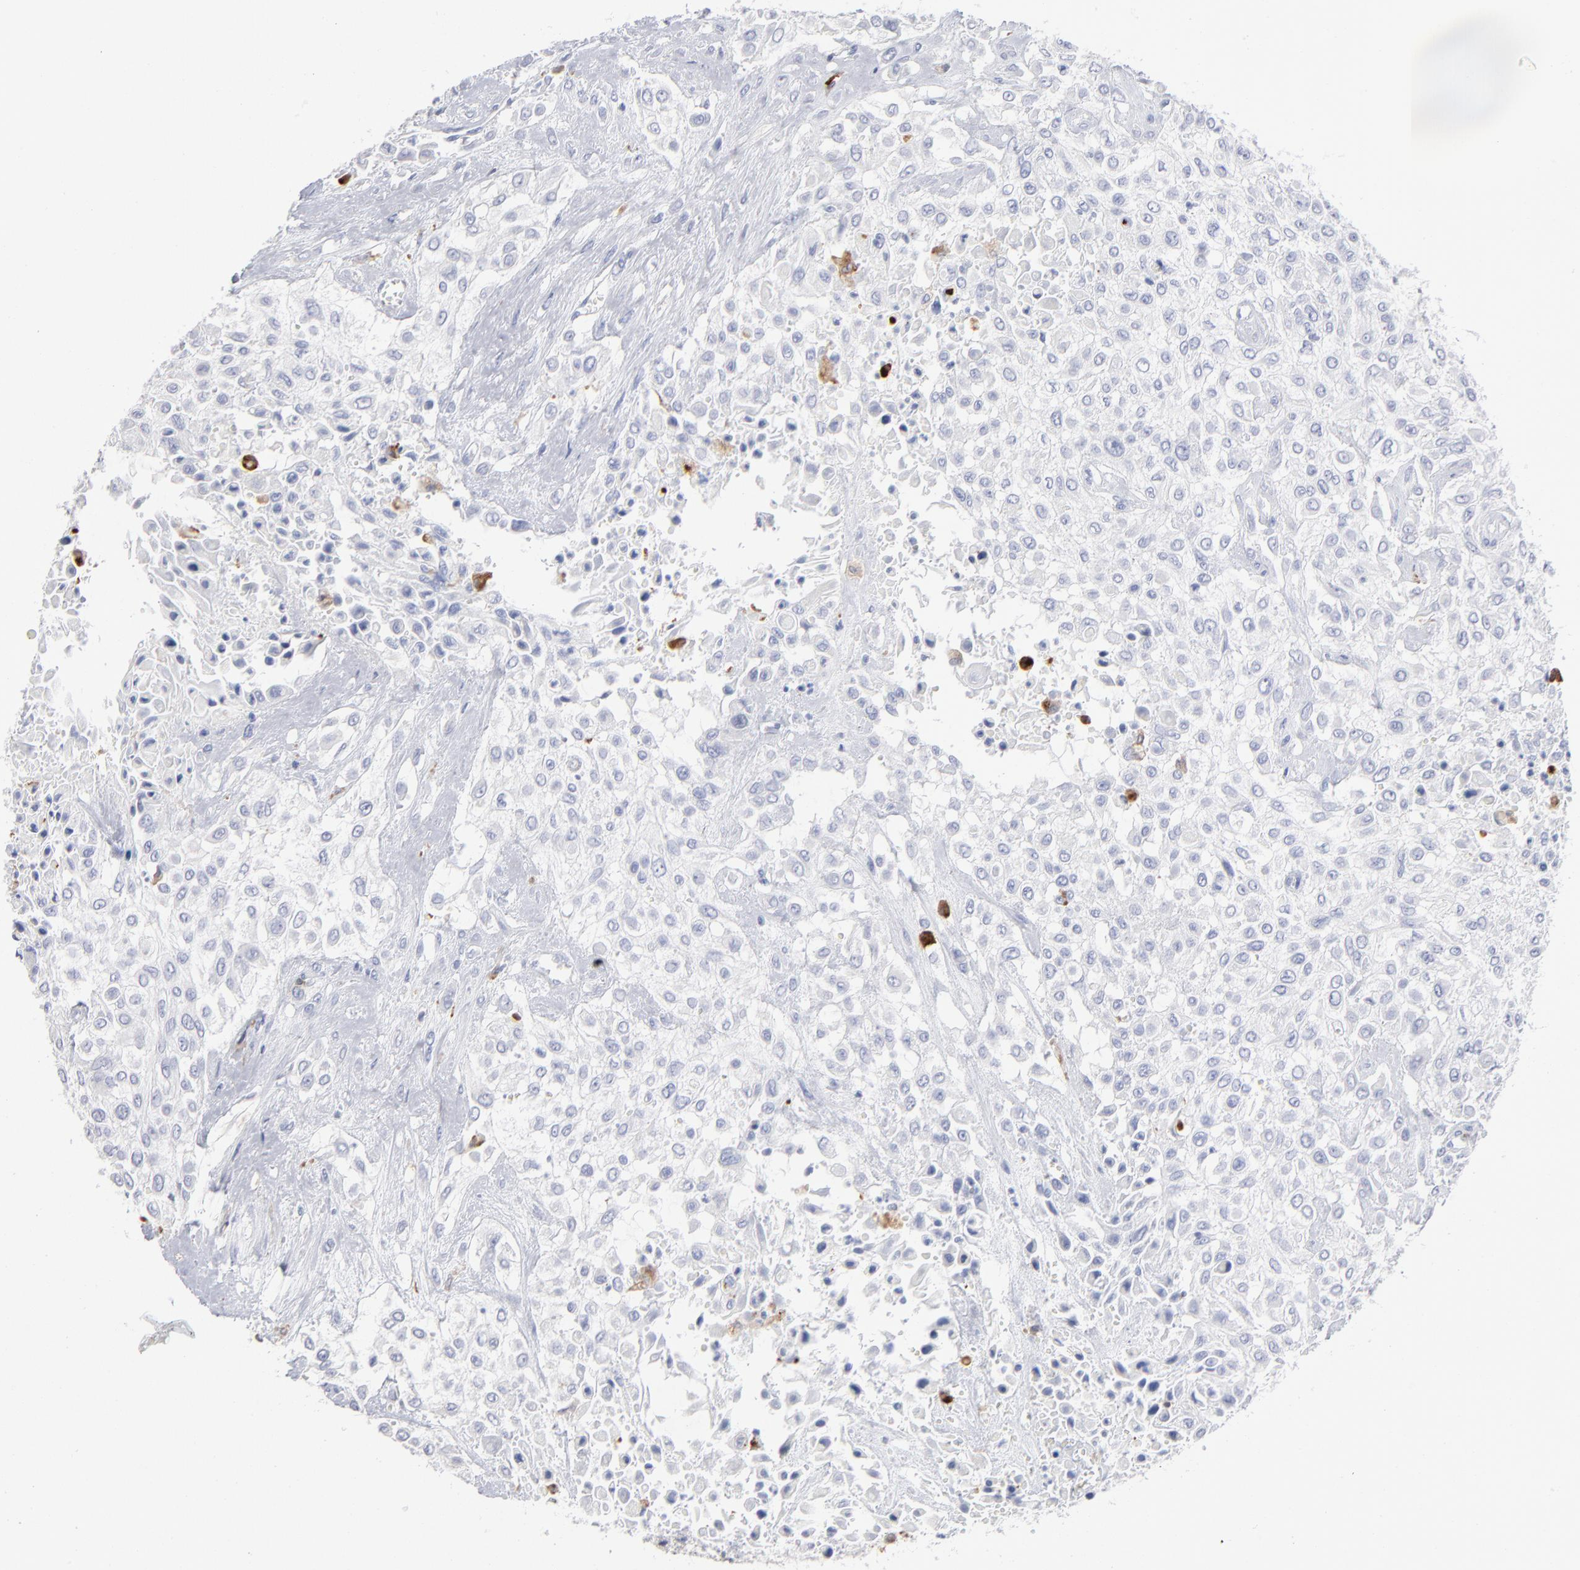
{"staining": {"intensity": "negative", "quantity": "none", "location": "none"}, "tissue": "urothelial cancer", "cell_type": "Tumor cells", "image_type": "cancer", "snomed": [{"axis": "morphology", "description": "Urothelial carcinoma, High grade"}, {"axis": "topography", "description": "Urinary bladder"}], "caption": "Tumor cells show no significant protein expression in urothelial cancer.", "gene": "CD180", "patient": {"sex": "male", "age": 57}}